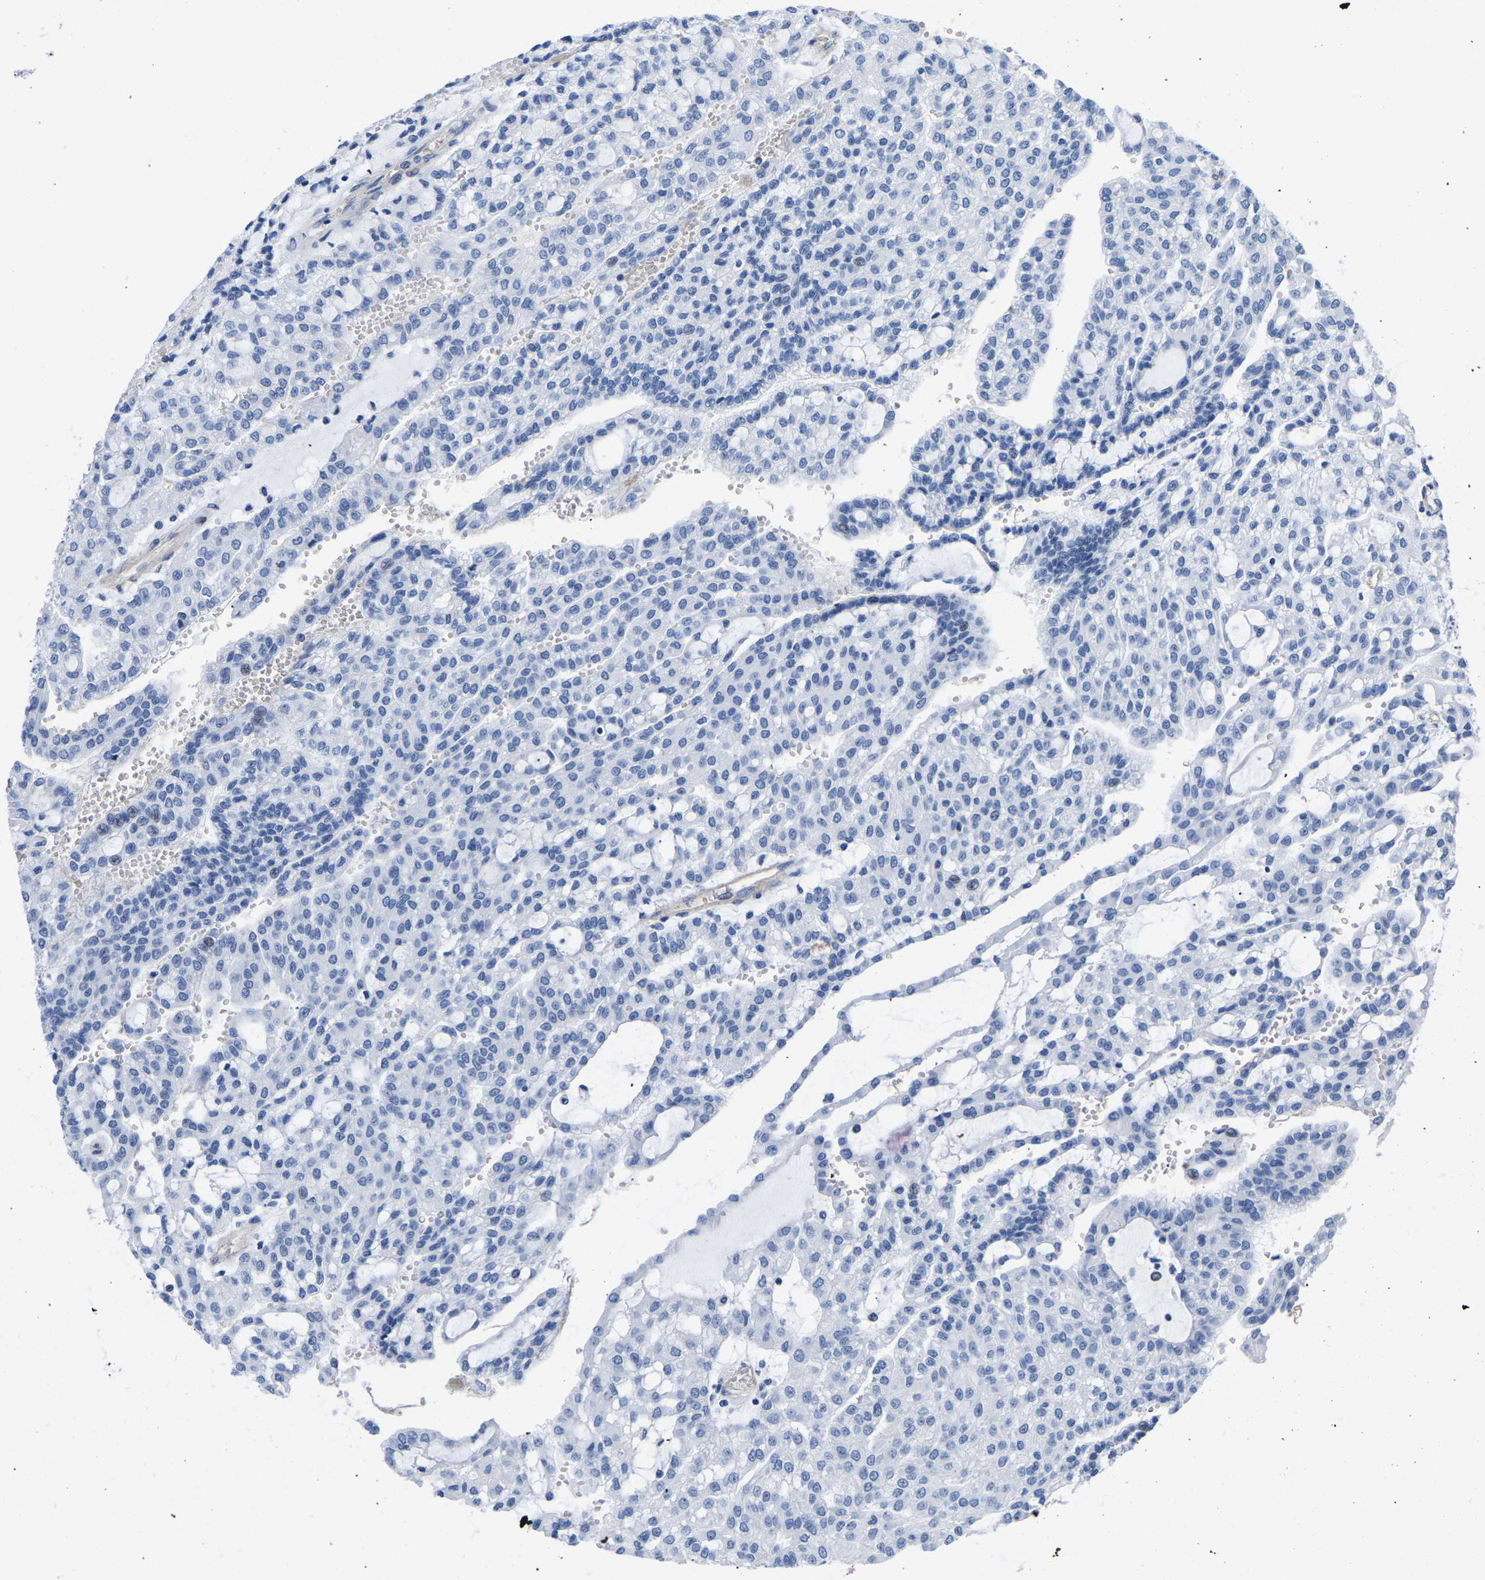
{"staining": {"intensity": "negative", "quantity": "none", "location": "none"}, "tissue": "renal cancer", "cell_type": "Tumor cells", "image_type": "cancer", "snomed": [{"axis": "morphology", "description": "Adenocarcinoma, NOS"}, {"axis": "topography", "description": "Kidney"}], "caption": "This is a photomicrograph of immunohistochemistry (IHC) staining of renal cancer, which shows no expression in tumor cells.", "gene": "UPK3A", "patient": {"sex": "male", "age": 63}}